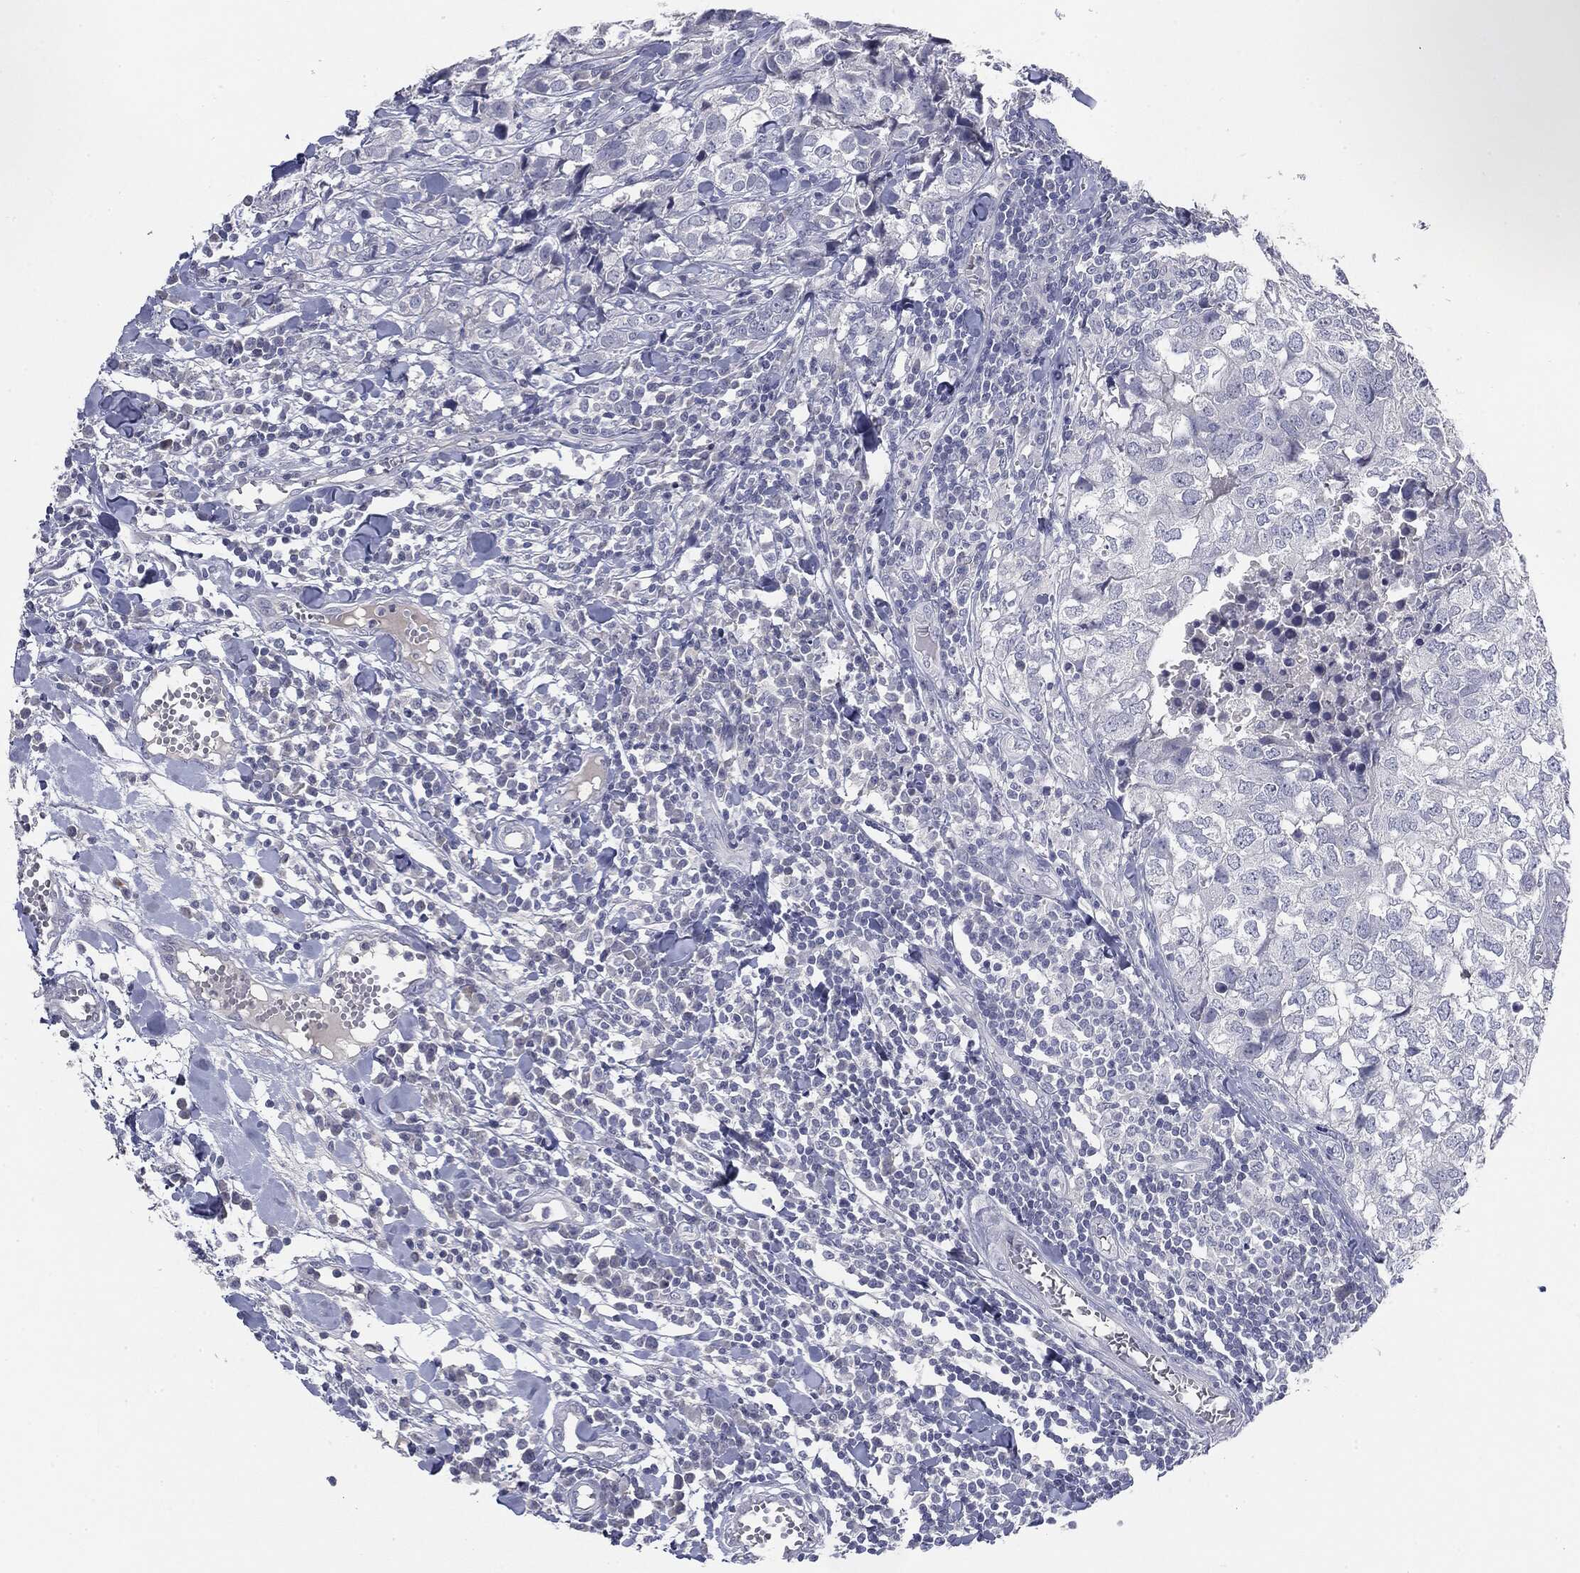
{"staining": {"intensity": "negative", "quantity": "none", "location": "none"}, "tissue": "breast cancer", "cell_type": "Tumor cells", "image_type": "cancer", "snomed": [{"axis": "morphology", "description": "Duct carcinoma"}, {"axis": "topography", "description": "Breast"}], "caption": "Immunohistochemical staining of human breast cancer (infiltrating ductal carcinoma) shows no significant staining in tumor cells. (Brightfield microscopy of DAB (3,3'-diaminobenzidine) immunohistochemistry (IHC) at high magnification).", "gene": "CGB1", "patient": {"sex": "female", "age": 30}}